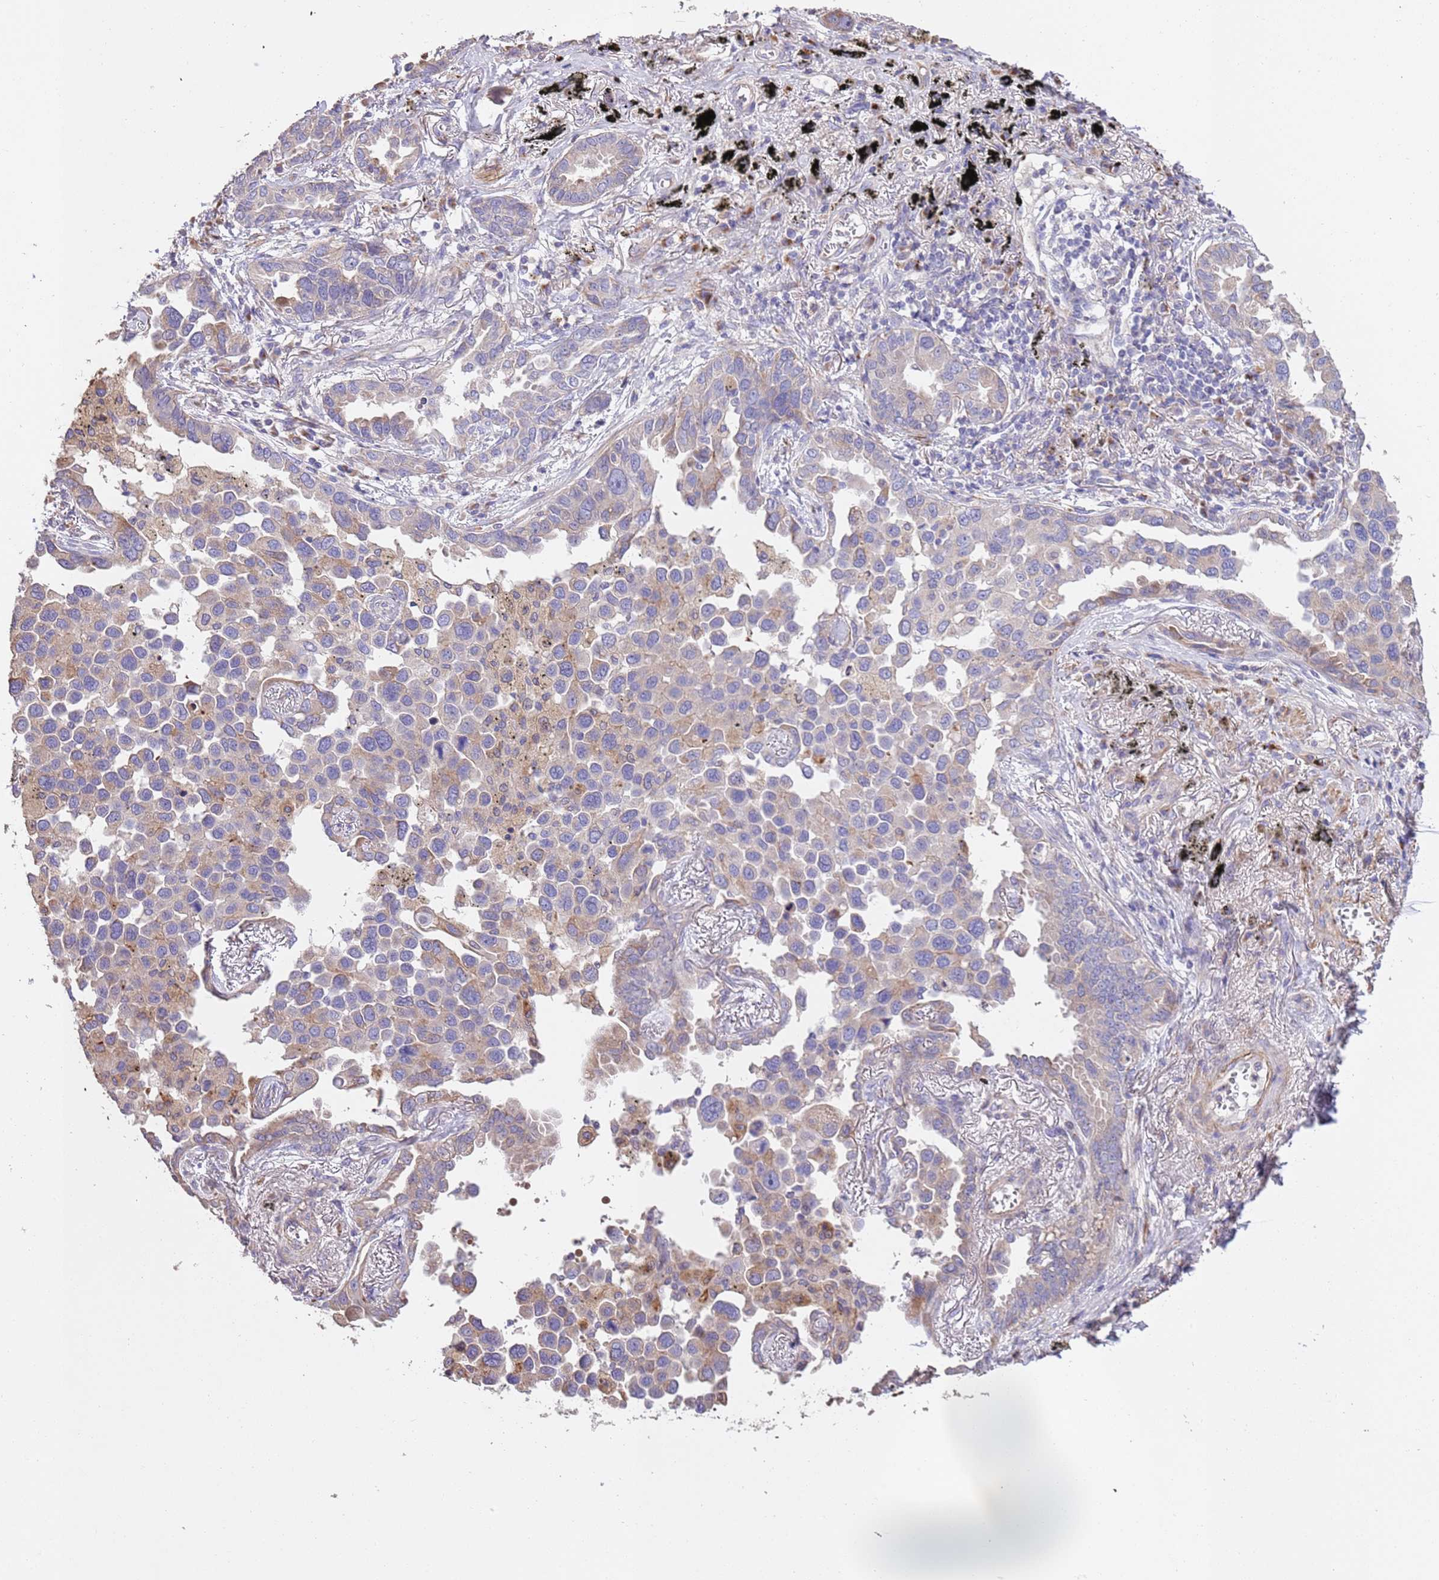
{"staining": {"intensity": "weak", "quantity": "<25%", "location": "cytoplasmic/membranous"}, "tissue": "lung cancer", "cell_type": "Tumor cells", "image_type": "cancer", "snomed": [{"axis": "morphology", "description": "Adenocarcinoma, NOS"}, {"axis": "topography", "description": "Lung"}], "caption": "A photomicrograph of human lung adenocarcinoma is negative for staining in tumor cells.", "gene": "PIGA", "patient": {"sex": "male", "age": 67}}